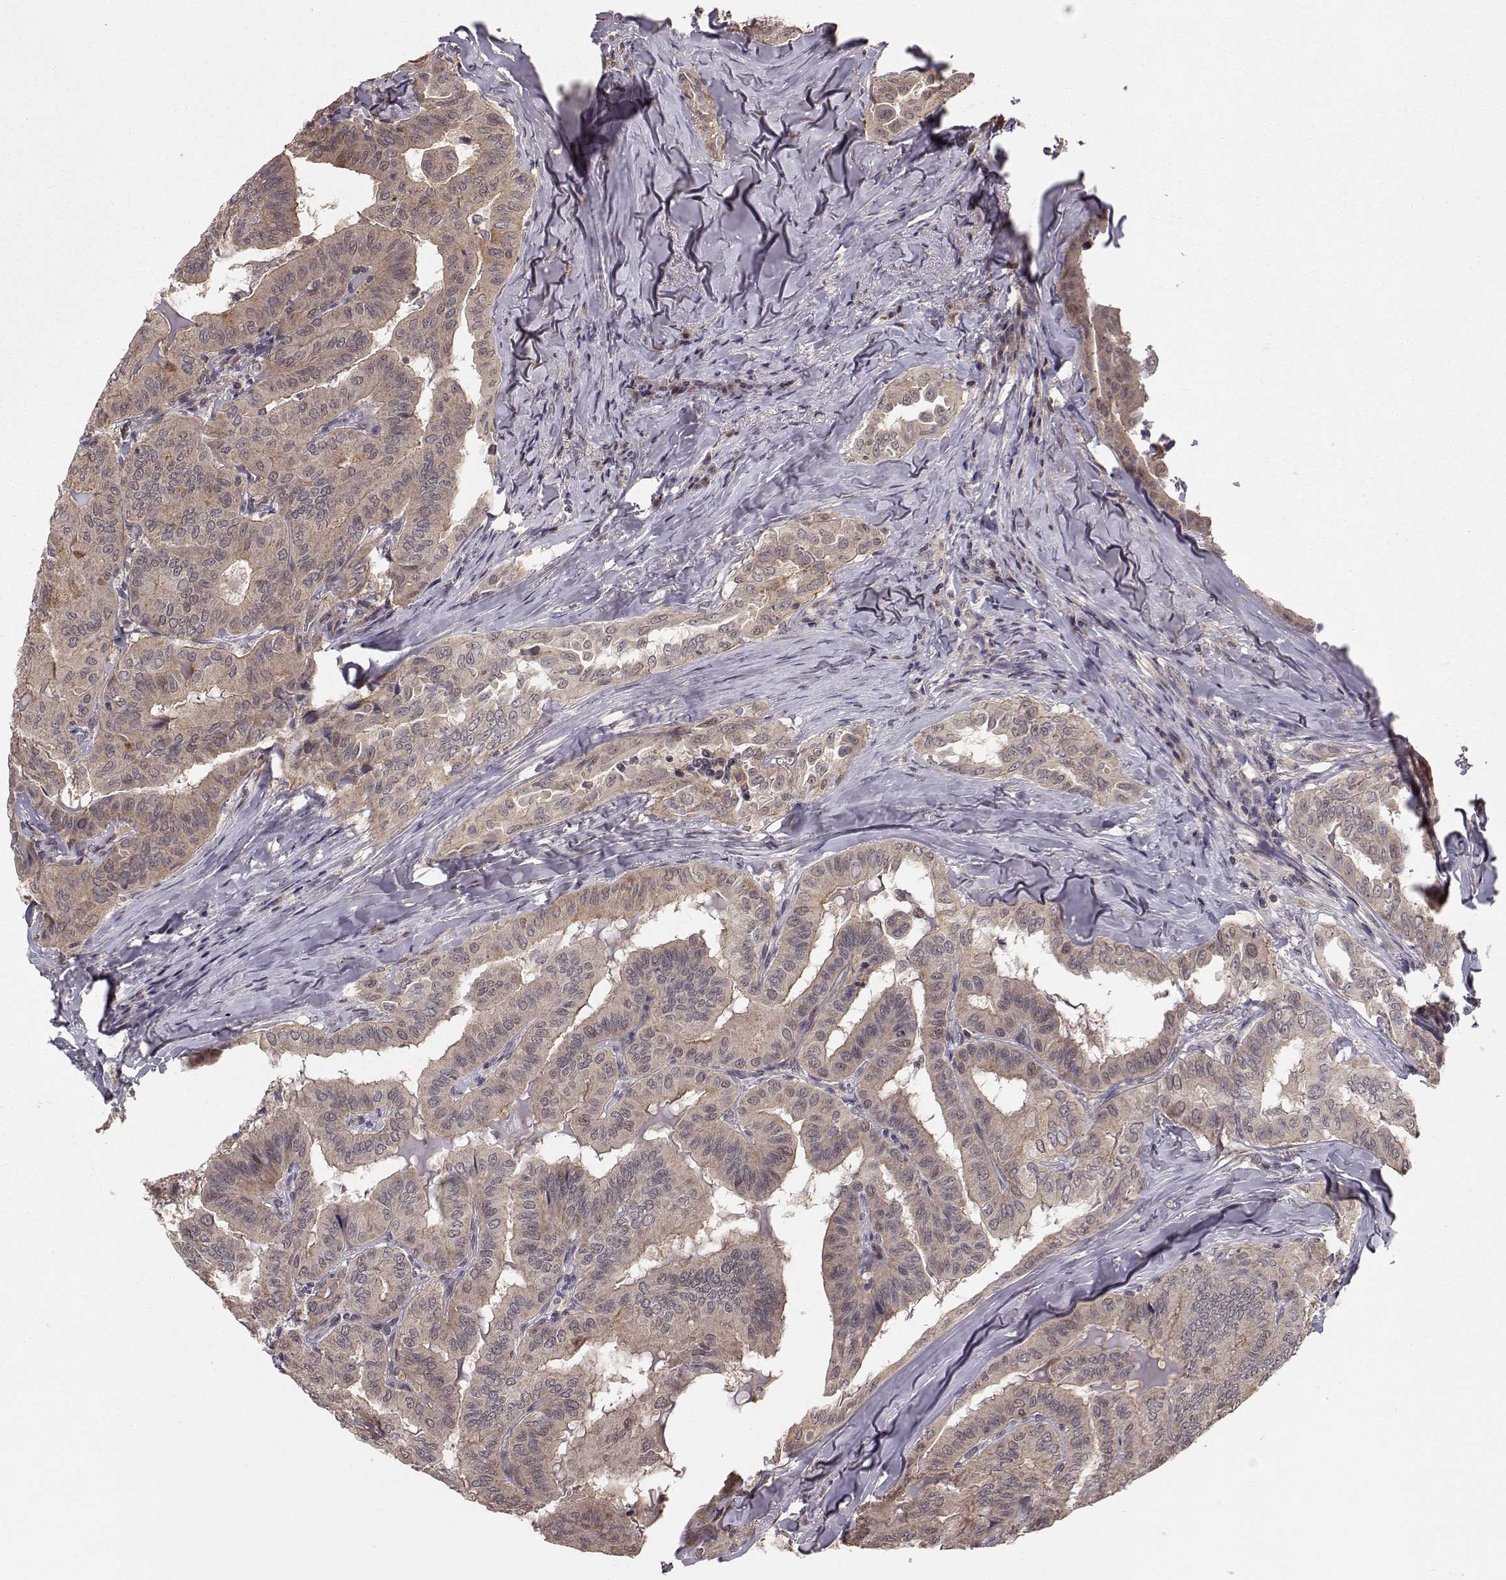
{"staining": {"intensity": "moderate", "quantity": ">75%", "location": "cytoplasmic/membranous"}, "tissue": "thyroid cancer", "cell_type": "Tumor cells", "image_type": "cancer", "snomed": [{"axis": "morphology", "description": "Papillary adenocarcinoma, NOS"}, {"axis": "topography", "description": "Thyroid gland"}], "caption": "A medium amount of moderate cytoplasmic/membranous positivity is appreciated in approximately >75% of tumor cells in thyroid cancer tissue.", "gene": "PLEKHG3", "patient": {"sex": "female", "age": 68}}